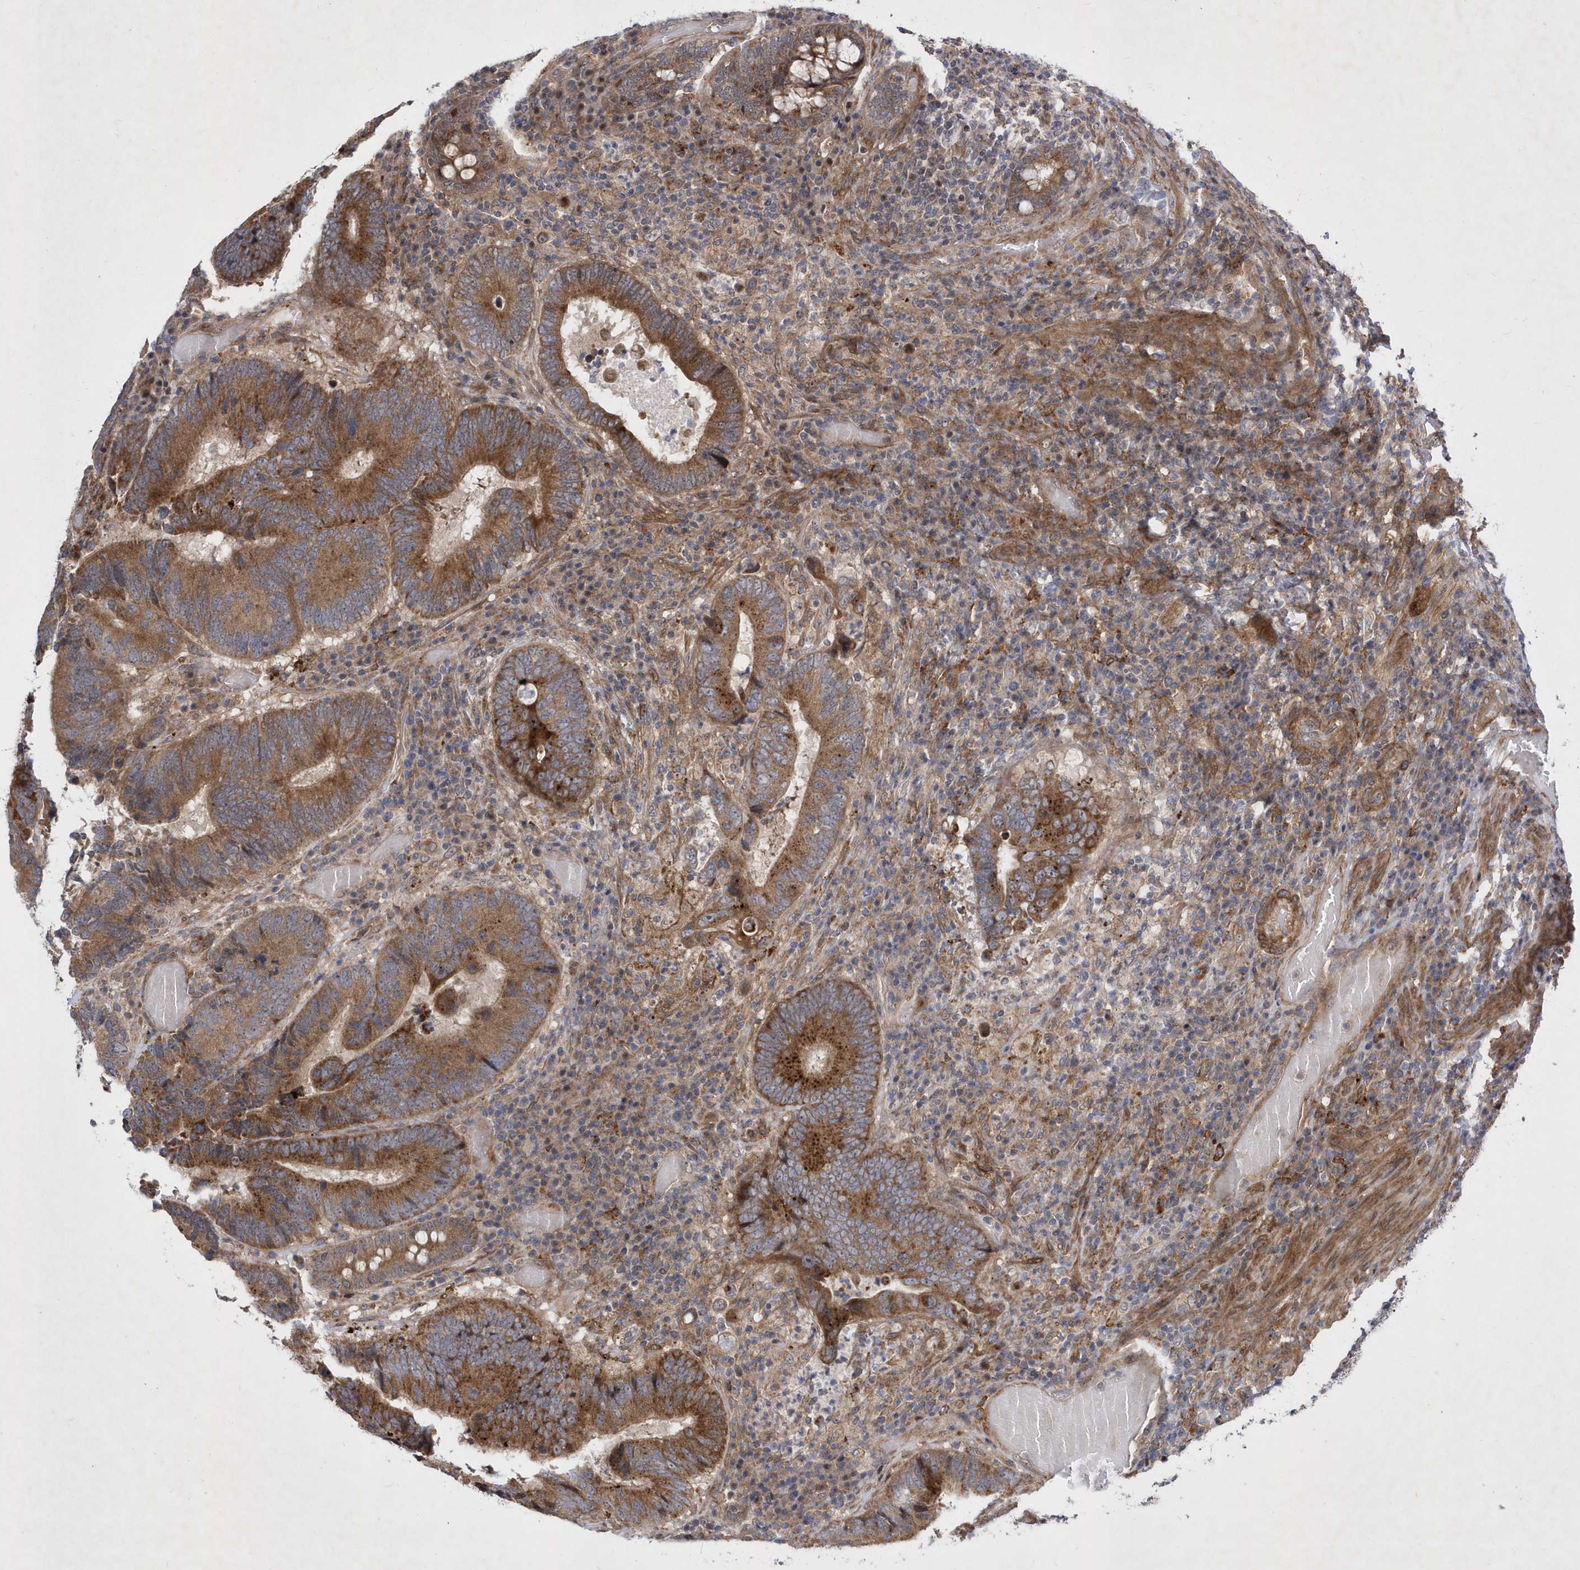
{"staining": {"intensity": "strong", "quantity": ">75%", "location": "cytoplasmic/membranous"}, "tissue": "colorectal cancer", "cell_type": "Tumor cells", "image_type": "cancer", "snomed": [{"axis": "morphology", "description": "Adenocarcinoma, NOS"}, {"axis": "topography", "description": "Colon"}], "caption": "Immunohistochemistry micrograph of human adenocarcinoma (colorectal) stained for a protein (brown), which displays high levels of strong cytoplasmic/membranous staining in approximately >75% of tumor cells.", "gene": "LONRF2", "patient": {"sex": "female", "age": 78}}